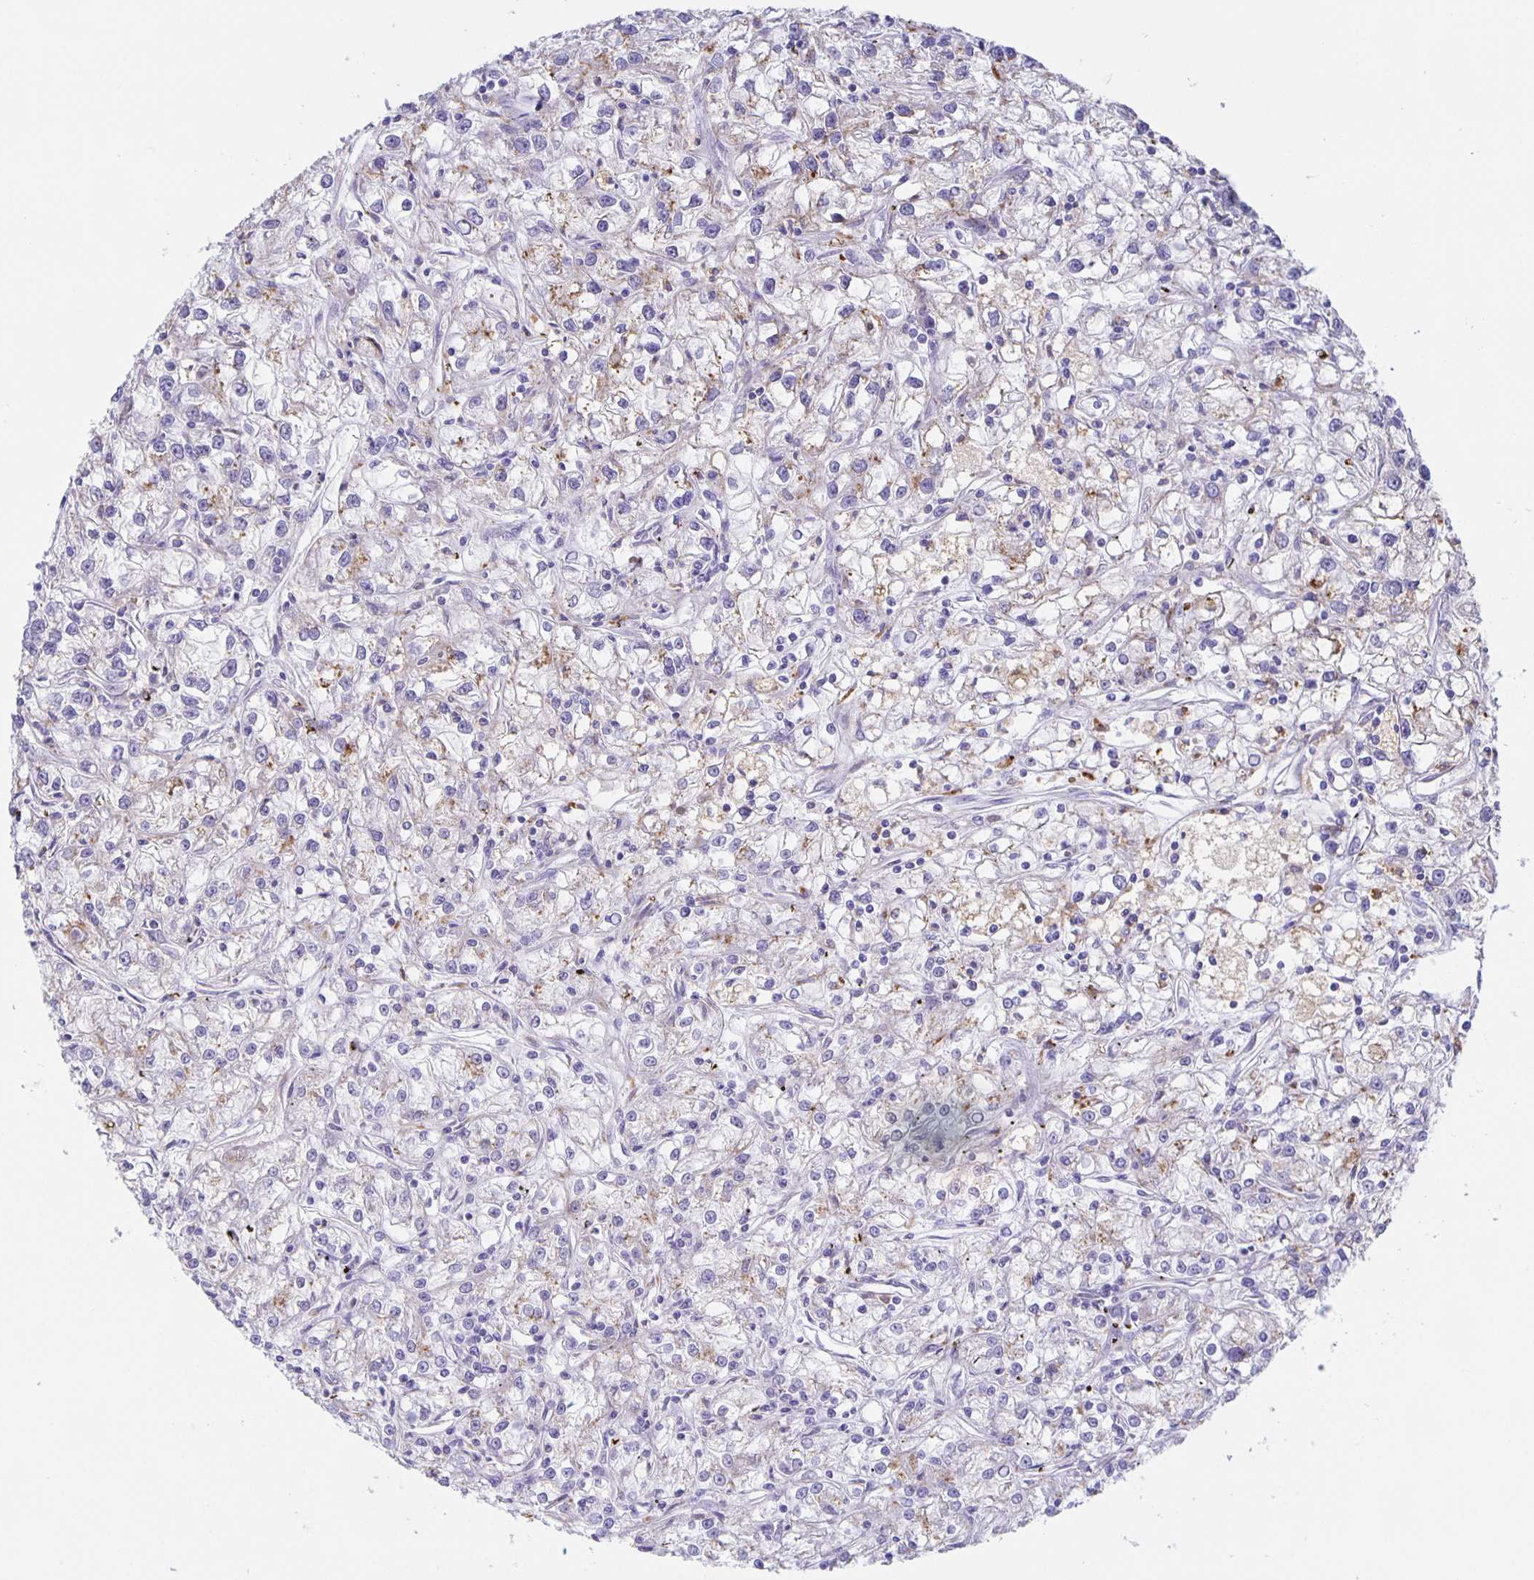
{"staining": {"intensity": "weak", "quantity": "<25%", "location": "cytoplasmic/membranous"}, "tissue": "renal cancer", "cell_type": "Tumor cells", "image_type": "cancer", "snomed": [{"axis": "morphology", "description": "Adenocarcinoma, NOS"}, {"axis": "topography", "description": "Kidney"}], "caption": "IHC of human renal cancer (adenocarcinoma) reveals no expression in tumor cells.", "gene": "LIPA", "patient": {"sex": "female", "age": 59}}